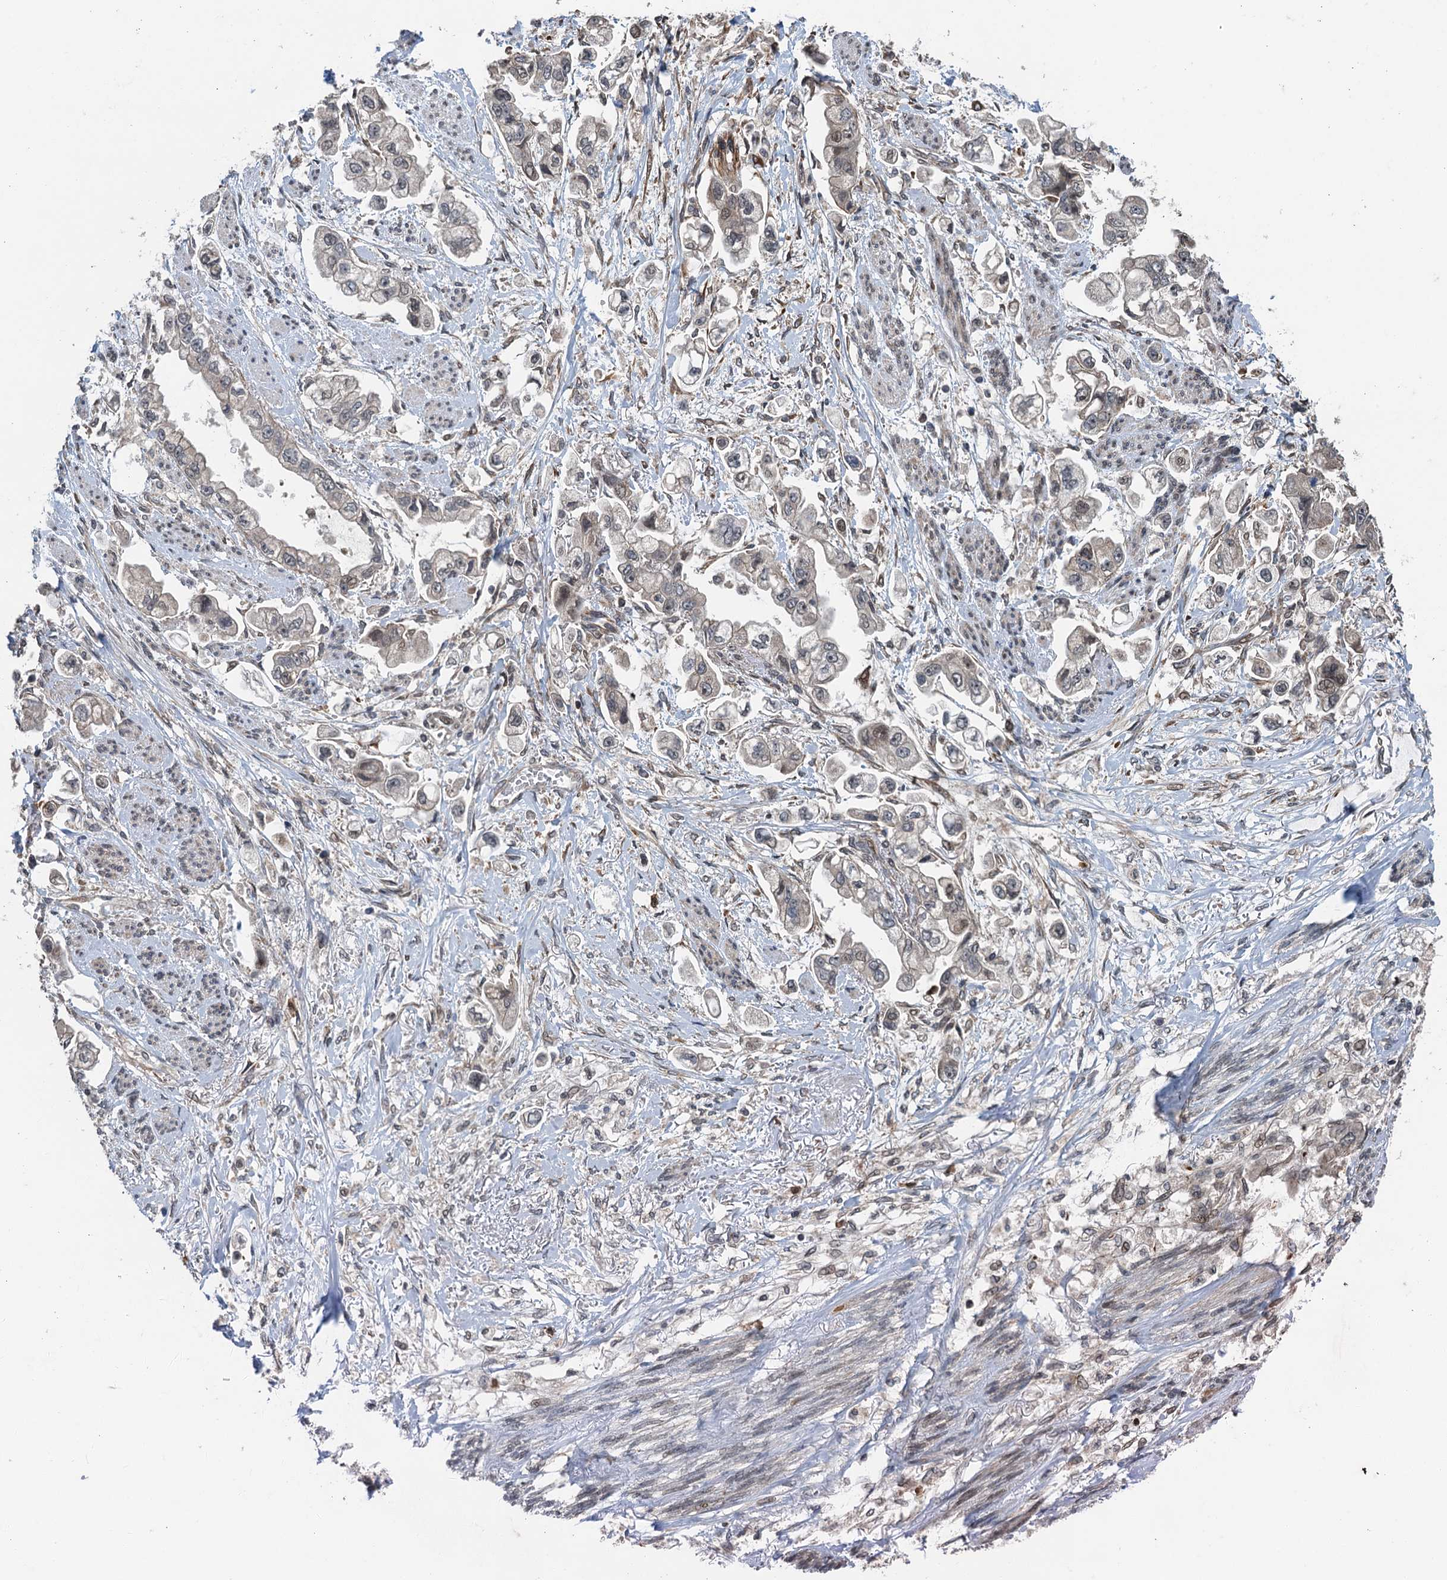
{"staining": {"intensity": "negative", "quantity": "none", "location": "none"}, "tissue": "stomach cancer", "cell_type": "Tumor cells", "image_type": "cancer", "snomed": [{"axis": "morphology", "description": "Adenocarcinoma, NOS"}, {"axis": "topography", "description": "Stomach"}], "caption": "Immunohistochemistry (IHC) of human adenocarcinoma (stomach) reveals no positivity in tumor cells.", "gene": "WHAMM", "patient": {"sex": "male", "age": 62}}